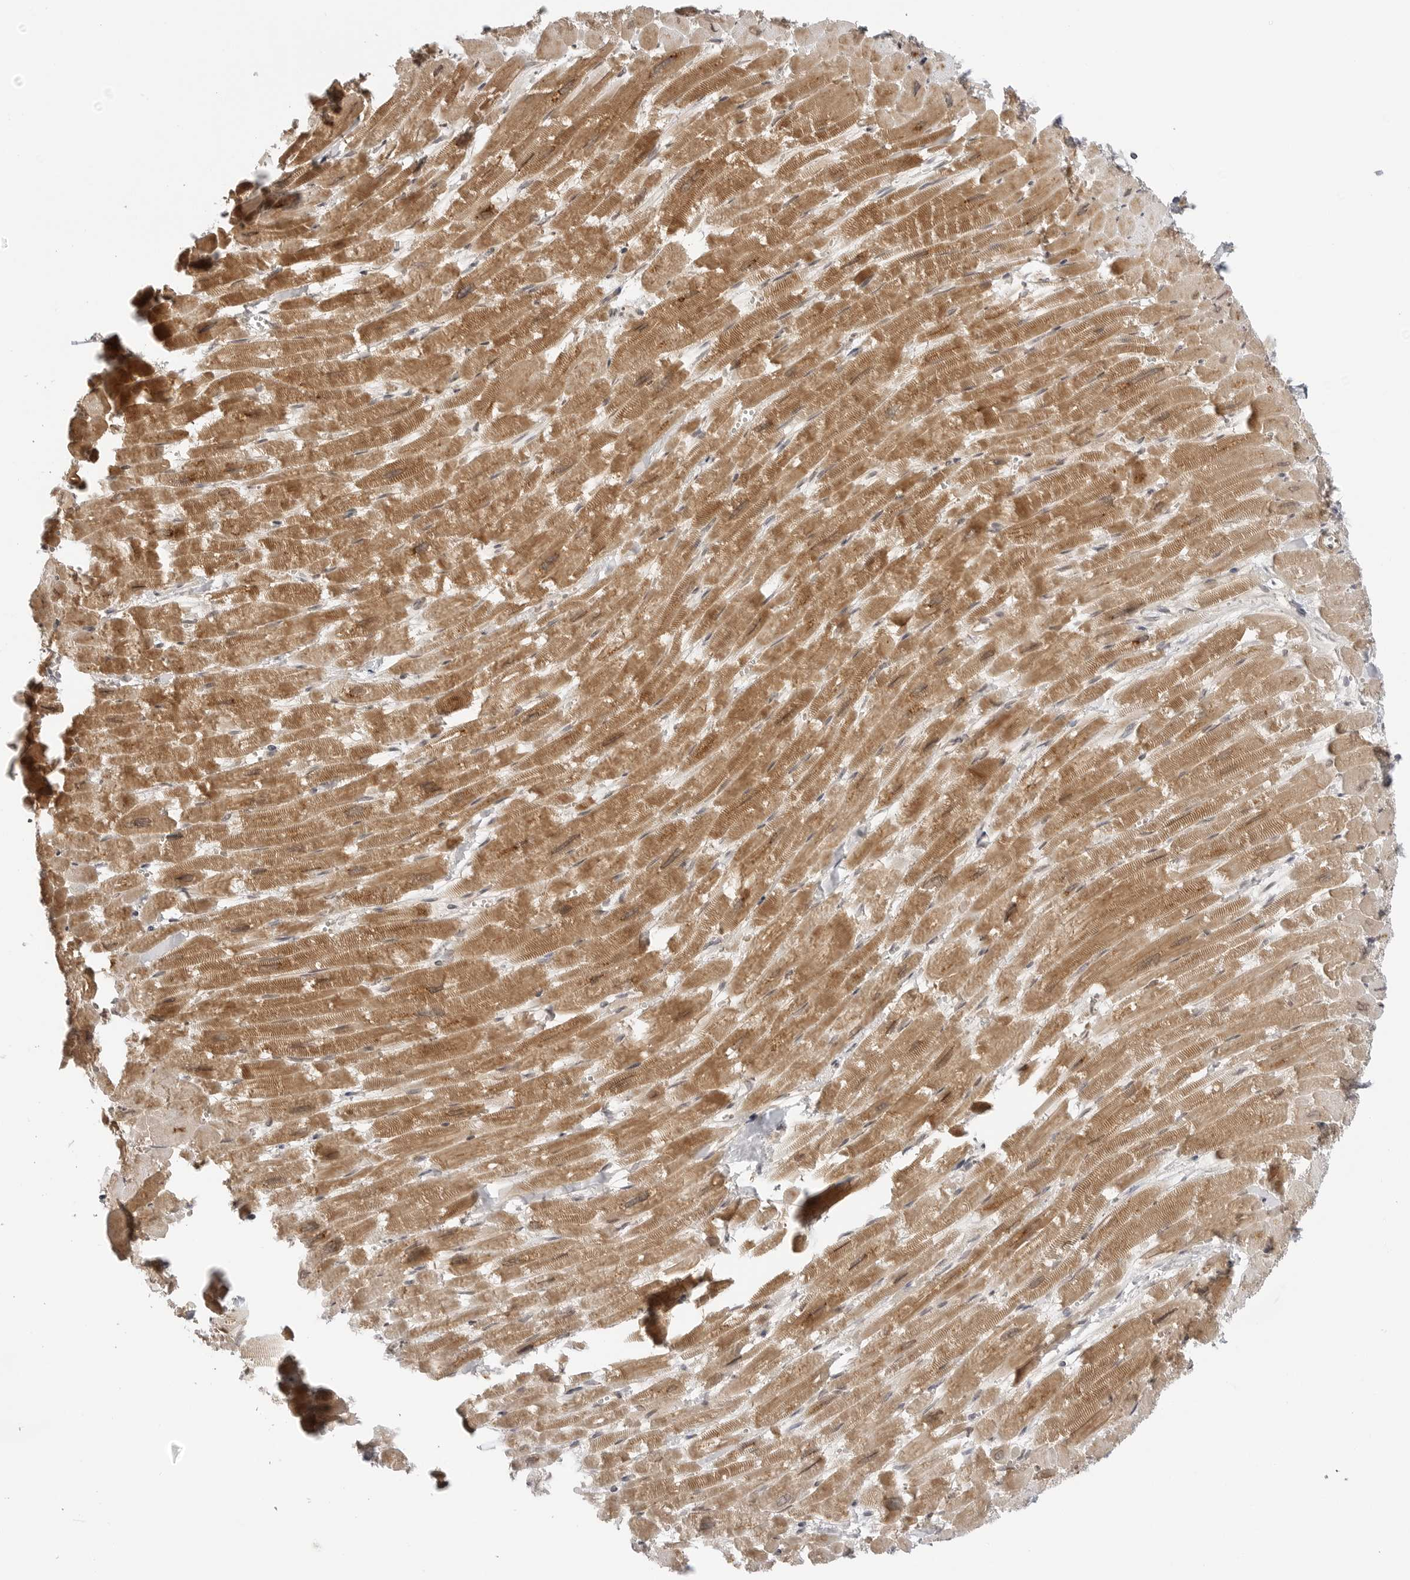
{"staining": {"intensity": "strong", "quantity": ">75%", "location": "cytoplasmic/membranous,nuclear"}, "tissue": "heart muscle", "cell_type": "Cardiomyocytes", "image_type": "normal", "snomed": [{"axis": "morphology", "description": "Normal tissue, NOS"}, {"axis": "topography", "description": "Heart"}], "caption": "Immunohistochemistry (IHC) (DAB (3,3'-diaminobenzidine)) staining of benign human heart muscle exhibits strong cytoplasmic/membranous,nuclear protein positivity in about >75% of cardiomyocytes.", "gene": "MAP2K5", "patient": {"sex": "male", "age": 54}}